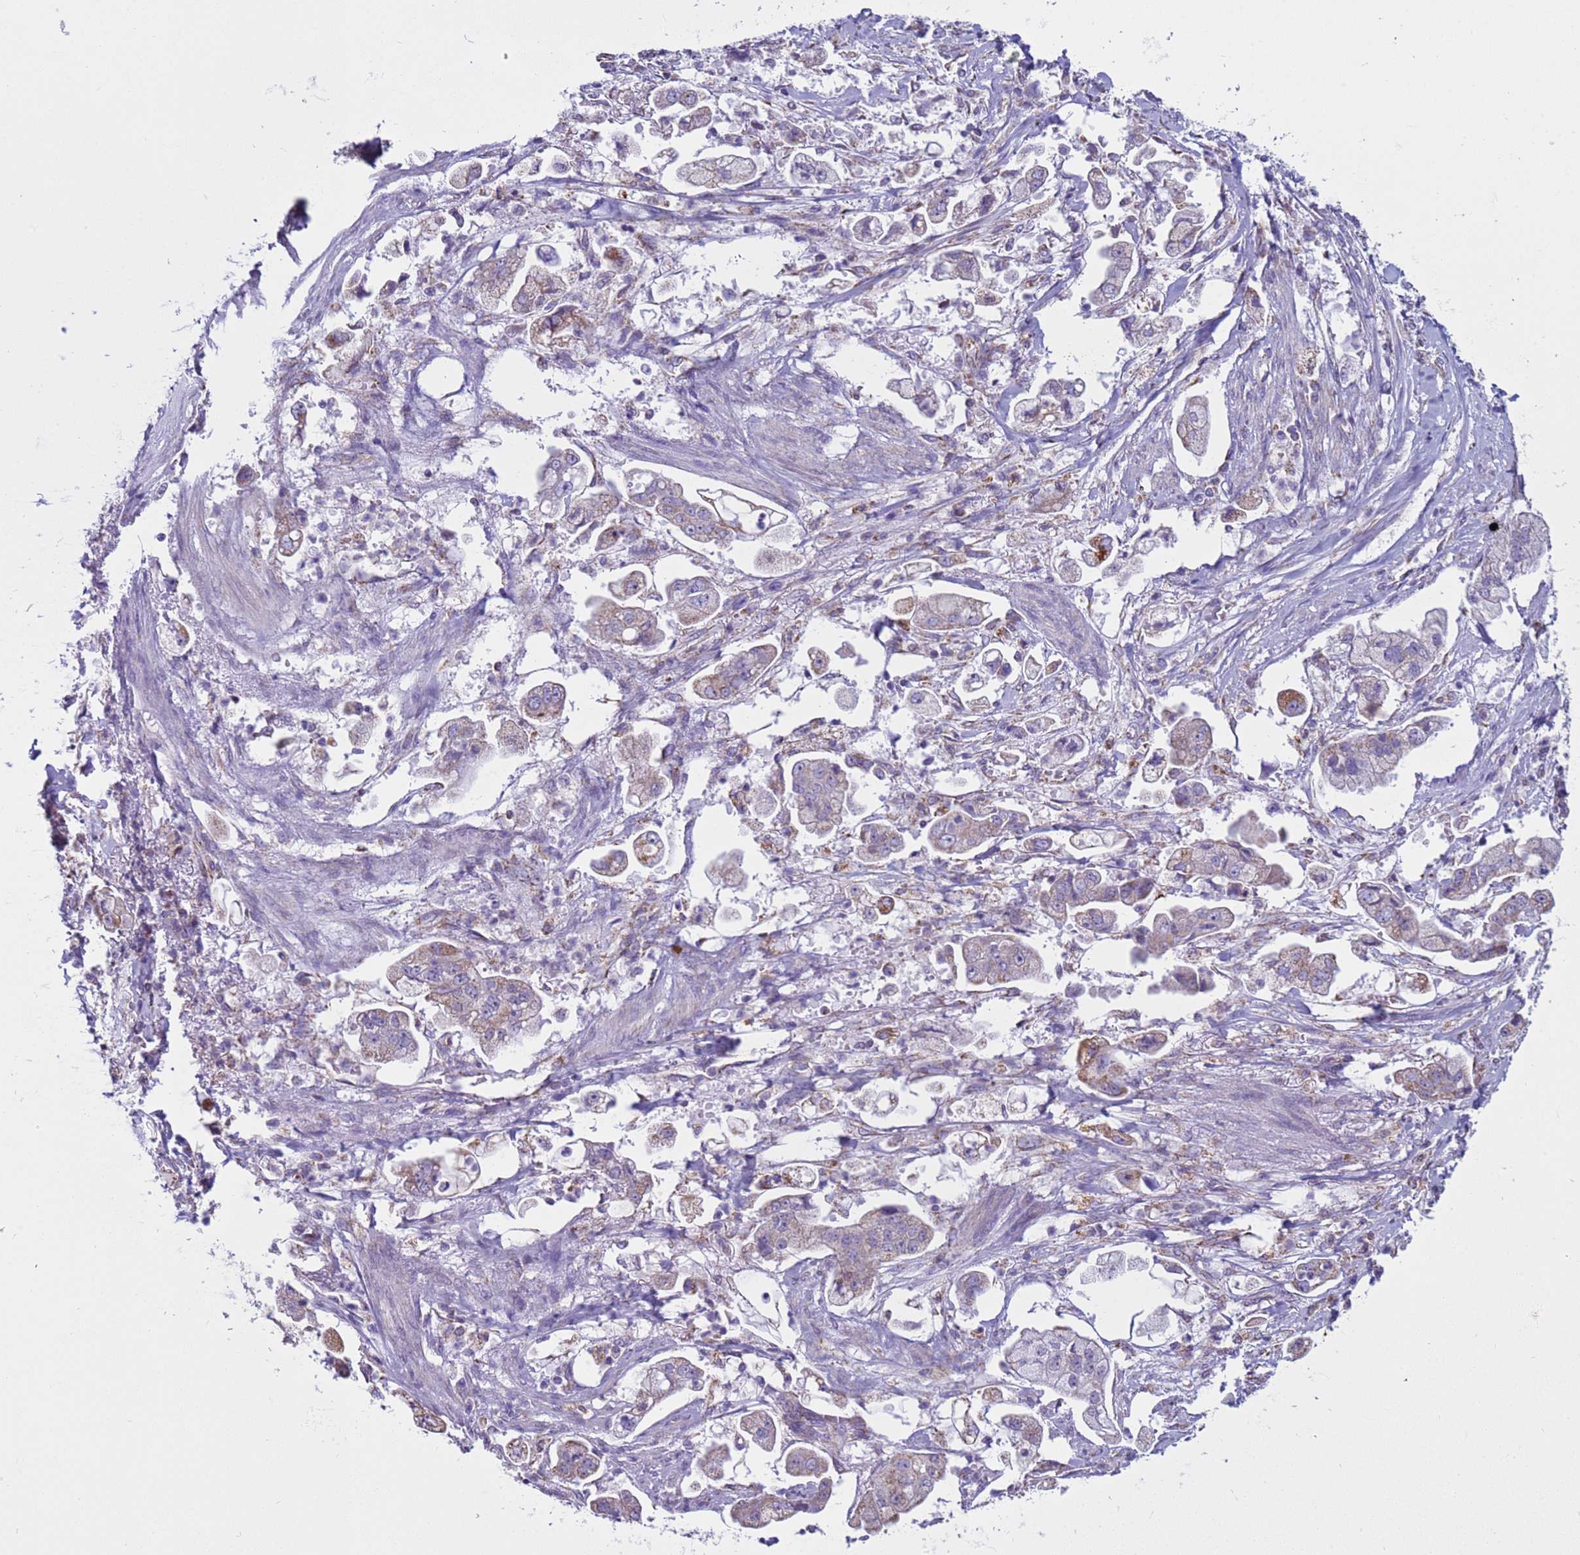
{"staining": {"intensity": "moderate", "quantity": "<25%", "location": "cytoplasmic/membranous"}, "tissue": "stomach cancer", "cell_type": "Tumor cells", "image_type": "cancer", "snomed": [{"axis": "morphology", "description": "Adenocarcinoma, NOS"}, {"axis": "topography", "description": "Stomach"}], "caption": "Stomach cancer (adenocarcinoma) stained with a brown dye exhibits moderate cytoplasmic/membranous positive expression in about <25% of tumor cells.", "gene": "NCALD", "patient": {"sex": "male", "age": 62}}